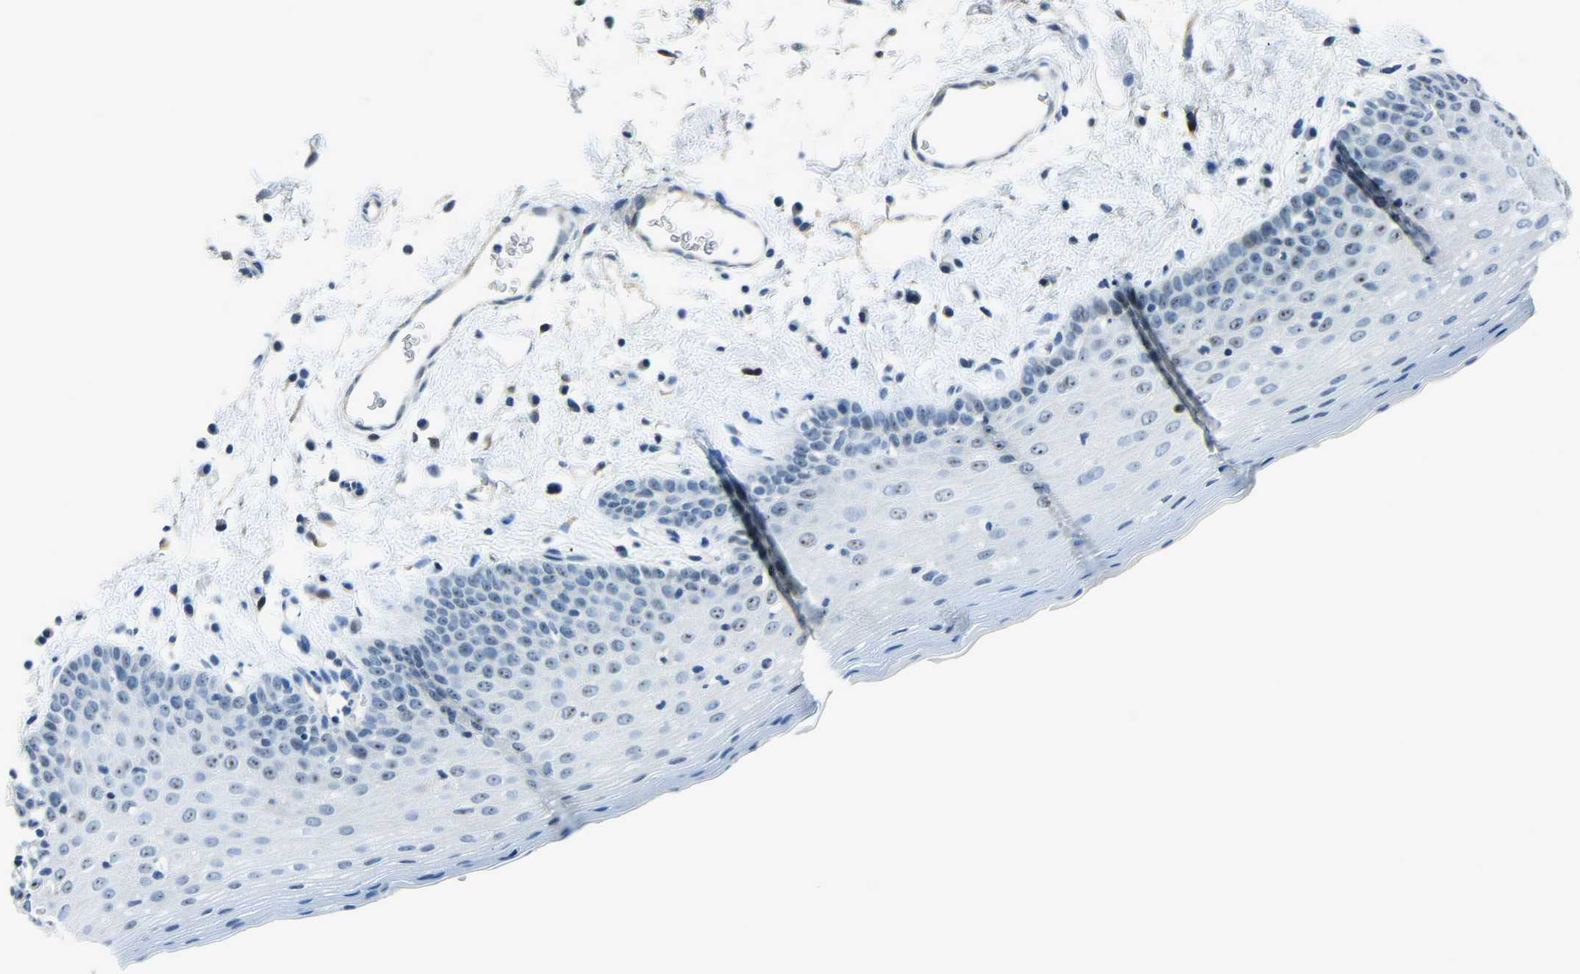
{"staining": {"intensity": "moderate", "quantity": "<25%", "location": "nuclear"}, "tissue": "oral mucosa", "cell_type": "Squamous epithelial cells", "image_type": "normal", "snomed": [{"axis": "morphology", "description": "Normal tissue, NOS"}, {"axis": "topography", "description": "Oral tissue"}], "caption": "Unremarkable oral mucosa reveals moderate nuclear expression in about <25% of squamous epithelial cells.", "gene": "RRP1", "patient": {"sex": "male", "age": 66}}